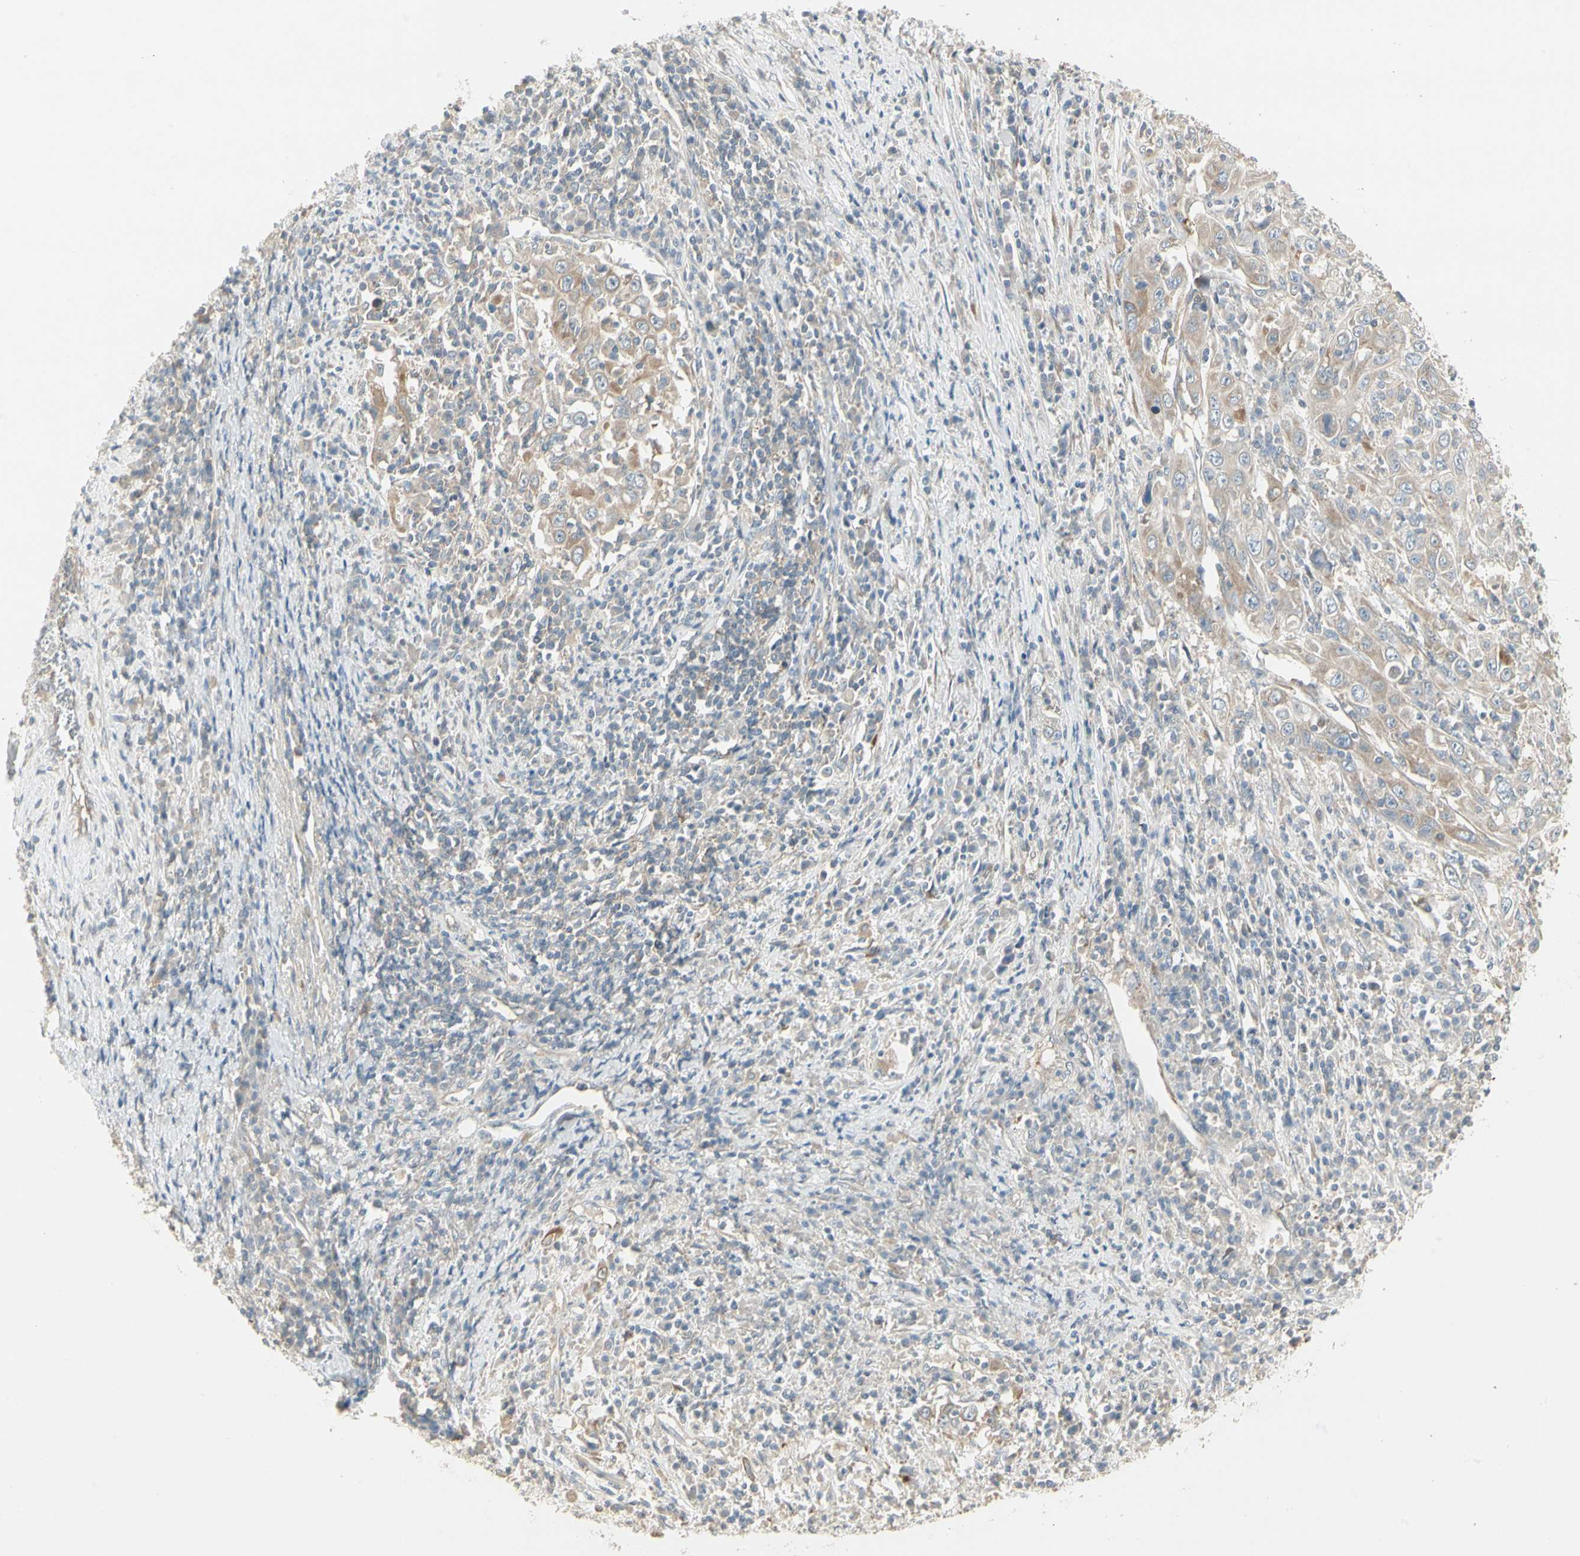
{"staining": {"intensity": "weak", "quantity": ">75%", "location": "cytoplasmic/membranous"}, "tissue": "cervical cancer", "cell_type": "Tumor cells", "image_type": "cancer", "snomed": [{"axis": "morphology", "description": "Squamous cell carcinoma, NOS"}, {"axis": "topography", "description": "Cervix"}], "caption": "The image exhibits immunohistochemical staining of cervical cancer (squamous cell carcinoma). There is weak cytoplasmic/membranous positivity is identified in about >75% of tumor cells.", "gene": "ZFP36", "patient": {"sex": "female", "age": 46}}